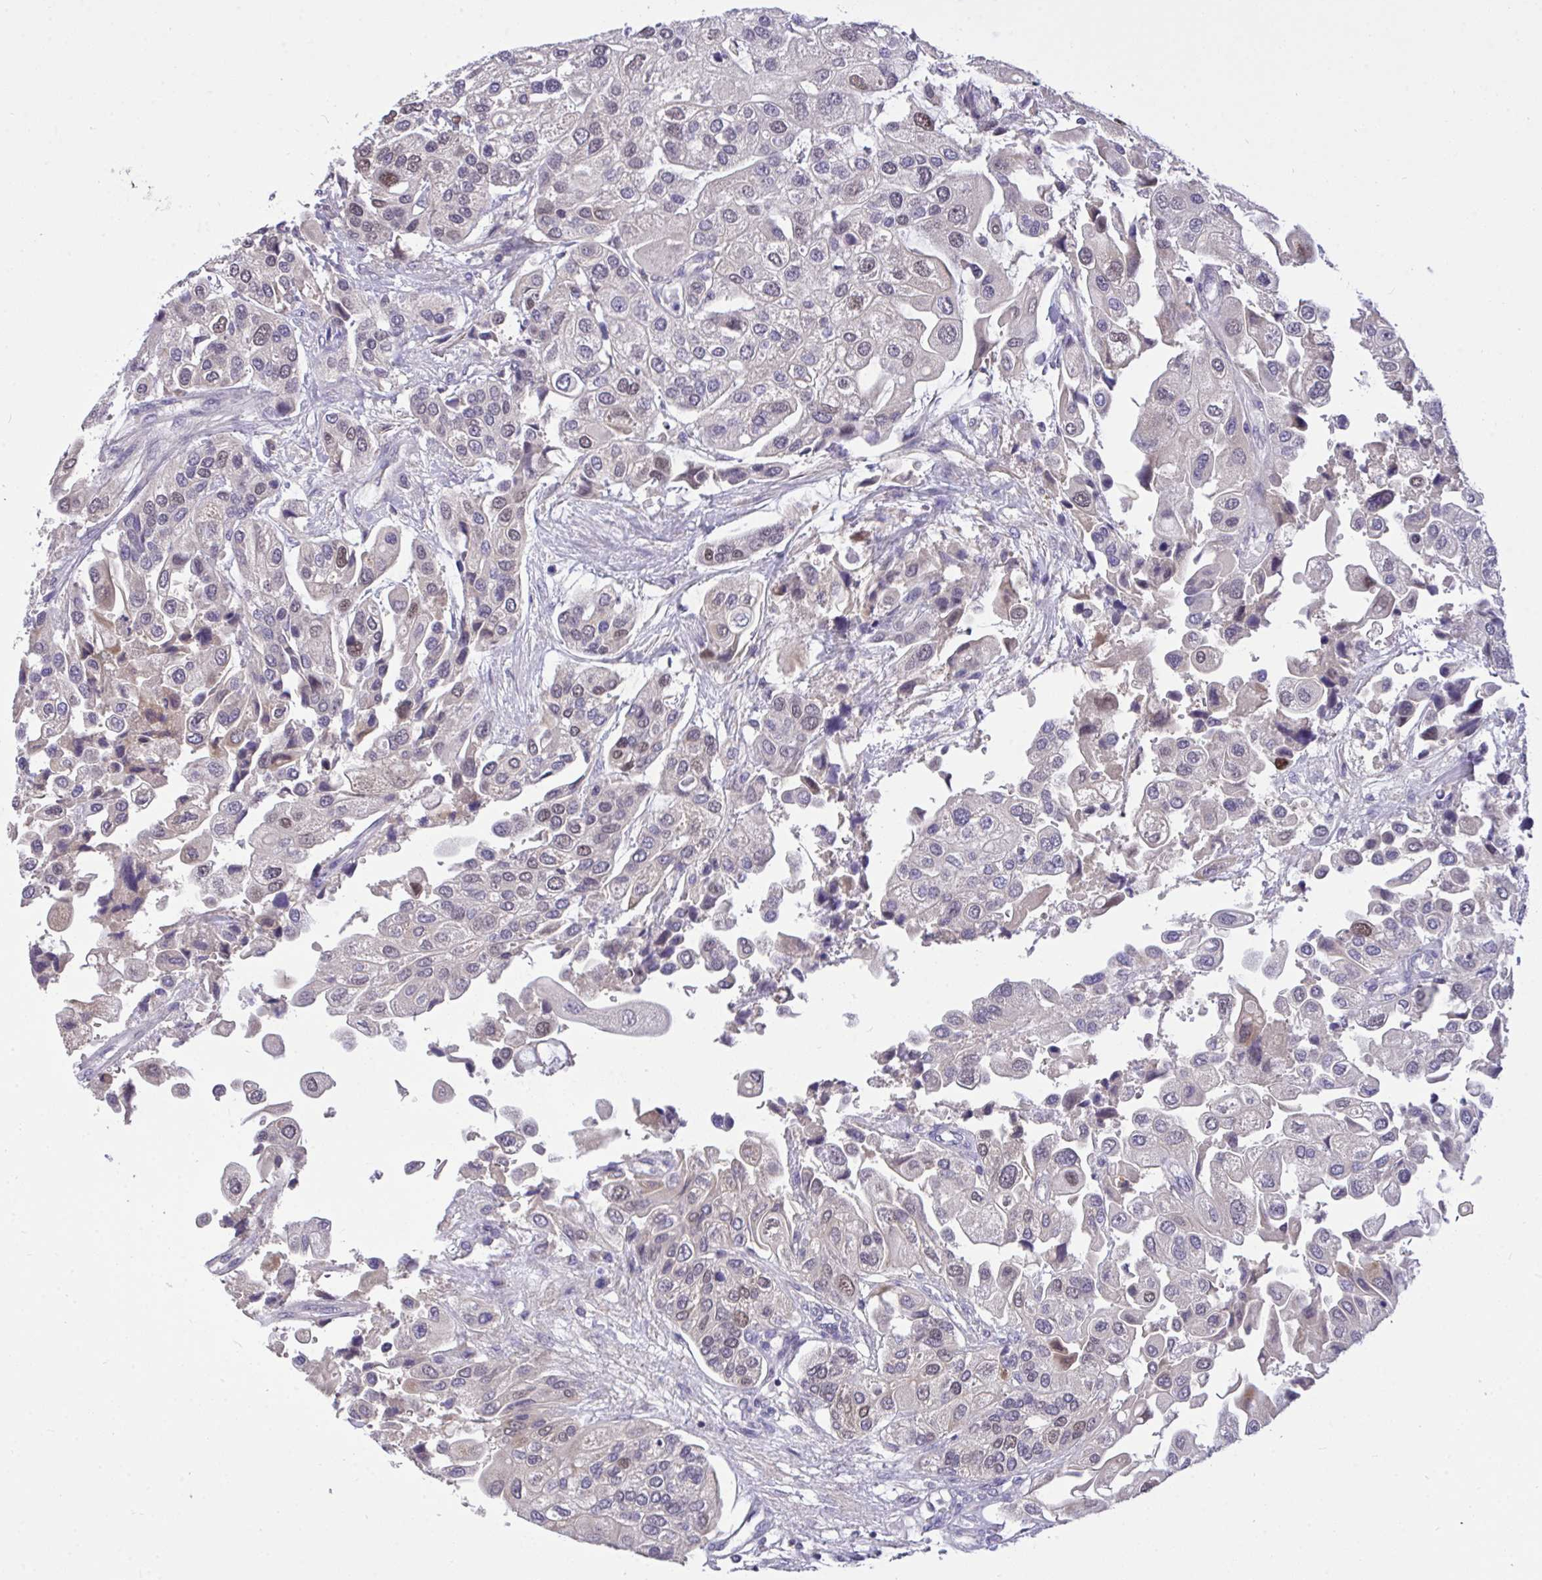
{"staining": {"intensity": "strong", "quantity": "<25%", "location": "nuclear"}, "tissue": "urothelial cancer", "cell_type": "Tumor cells", "image_type": "cancer", "snomed": [{"axis": "morphology", "description": "Urothelial carcinoma, High grade"}, {"axis": "topography", "description": "Urinary bladder"}], "caption": "Immunohistochemistry staining of high-grade urothelial carcinoma, which demonstrates medium levels of strong nuclear staining in about <25% of tumor cells indicating strong nuclear protein expression. The staining was performed using DAB (3,3'-diaminobenzidine) (brown) for protein detection and nuclei were counterstained in hematoxylin (blue).", "gene": "C19orf54", "patient": {"sex": "female", "age": 64}}